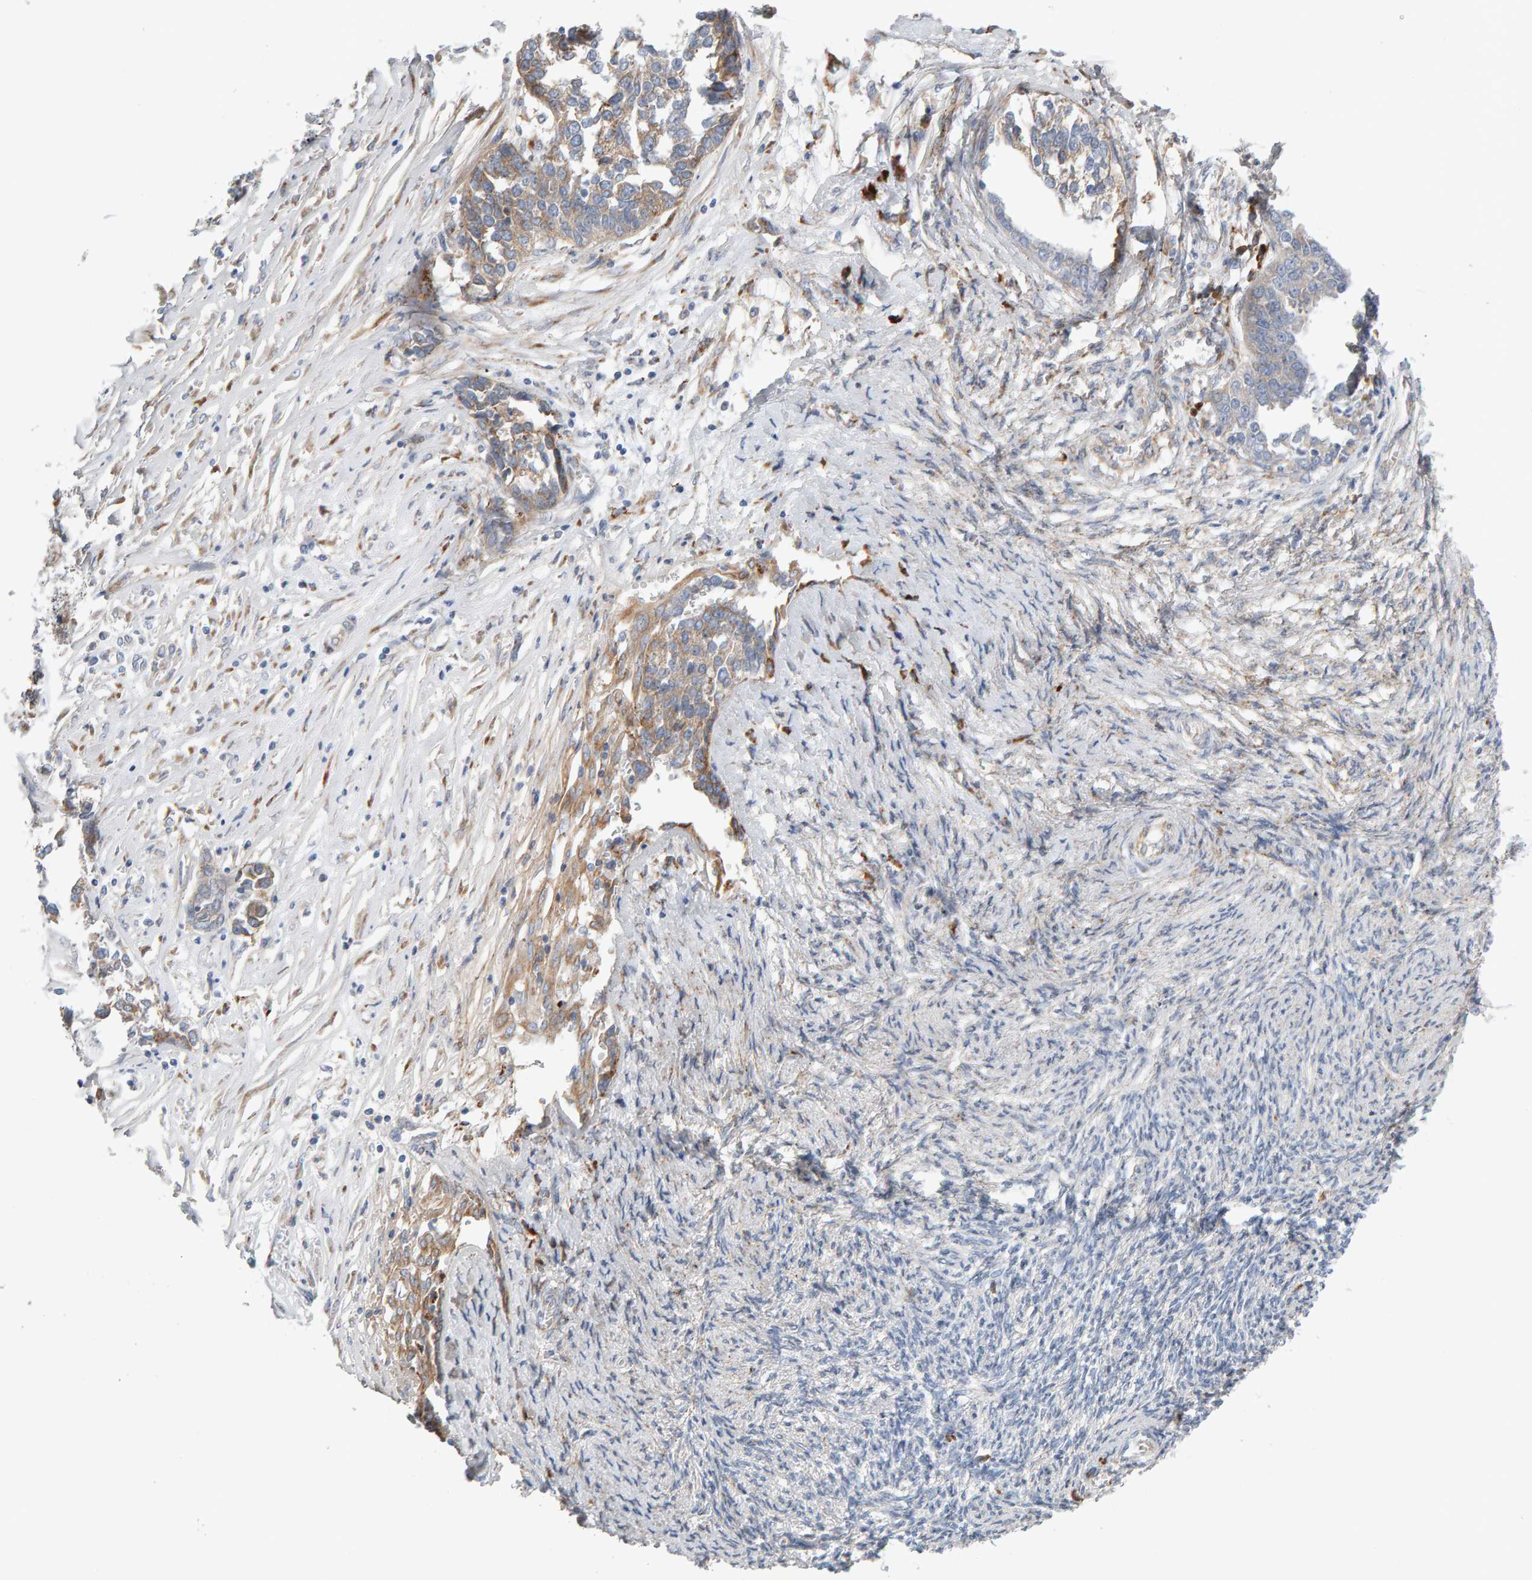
{"staining": {"intensity": "moderate", "quantity": "25%-75%", "location": "cytoplasmic/membranous"}, "tissue": "ovarian cancer", "cell_type": "Tumor cells", "image_type": "cancer", "snomed": [{"axis": "morphology", "description": "Cystadenocarcinoma, serous, NOS"}, {"axis": "topography", "description": "Ovary"}], "caption": "DAB immunohistochemical staining of human ovarian cancer displays moderate cytoplasmic/membranous protein expression in about 25%-75% of tumor cells.", "gene": "ENGASE", "patient": {"sex": "female", "age": 44}}